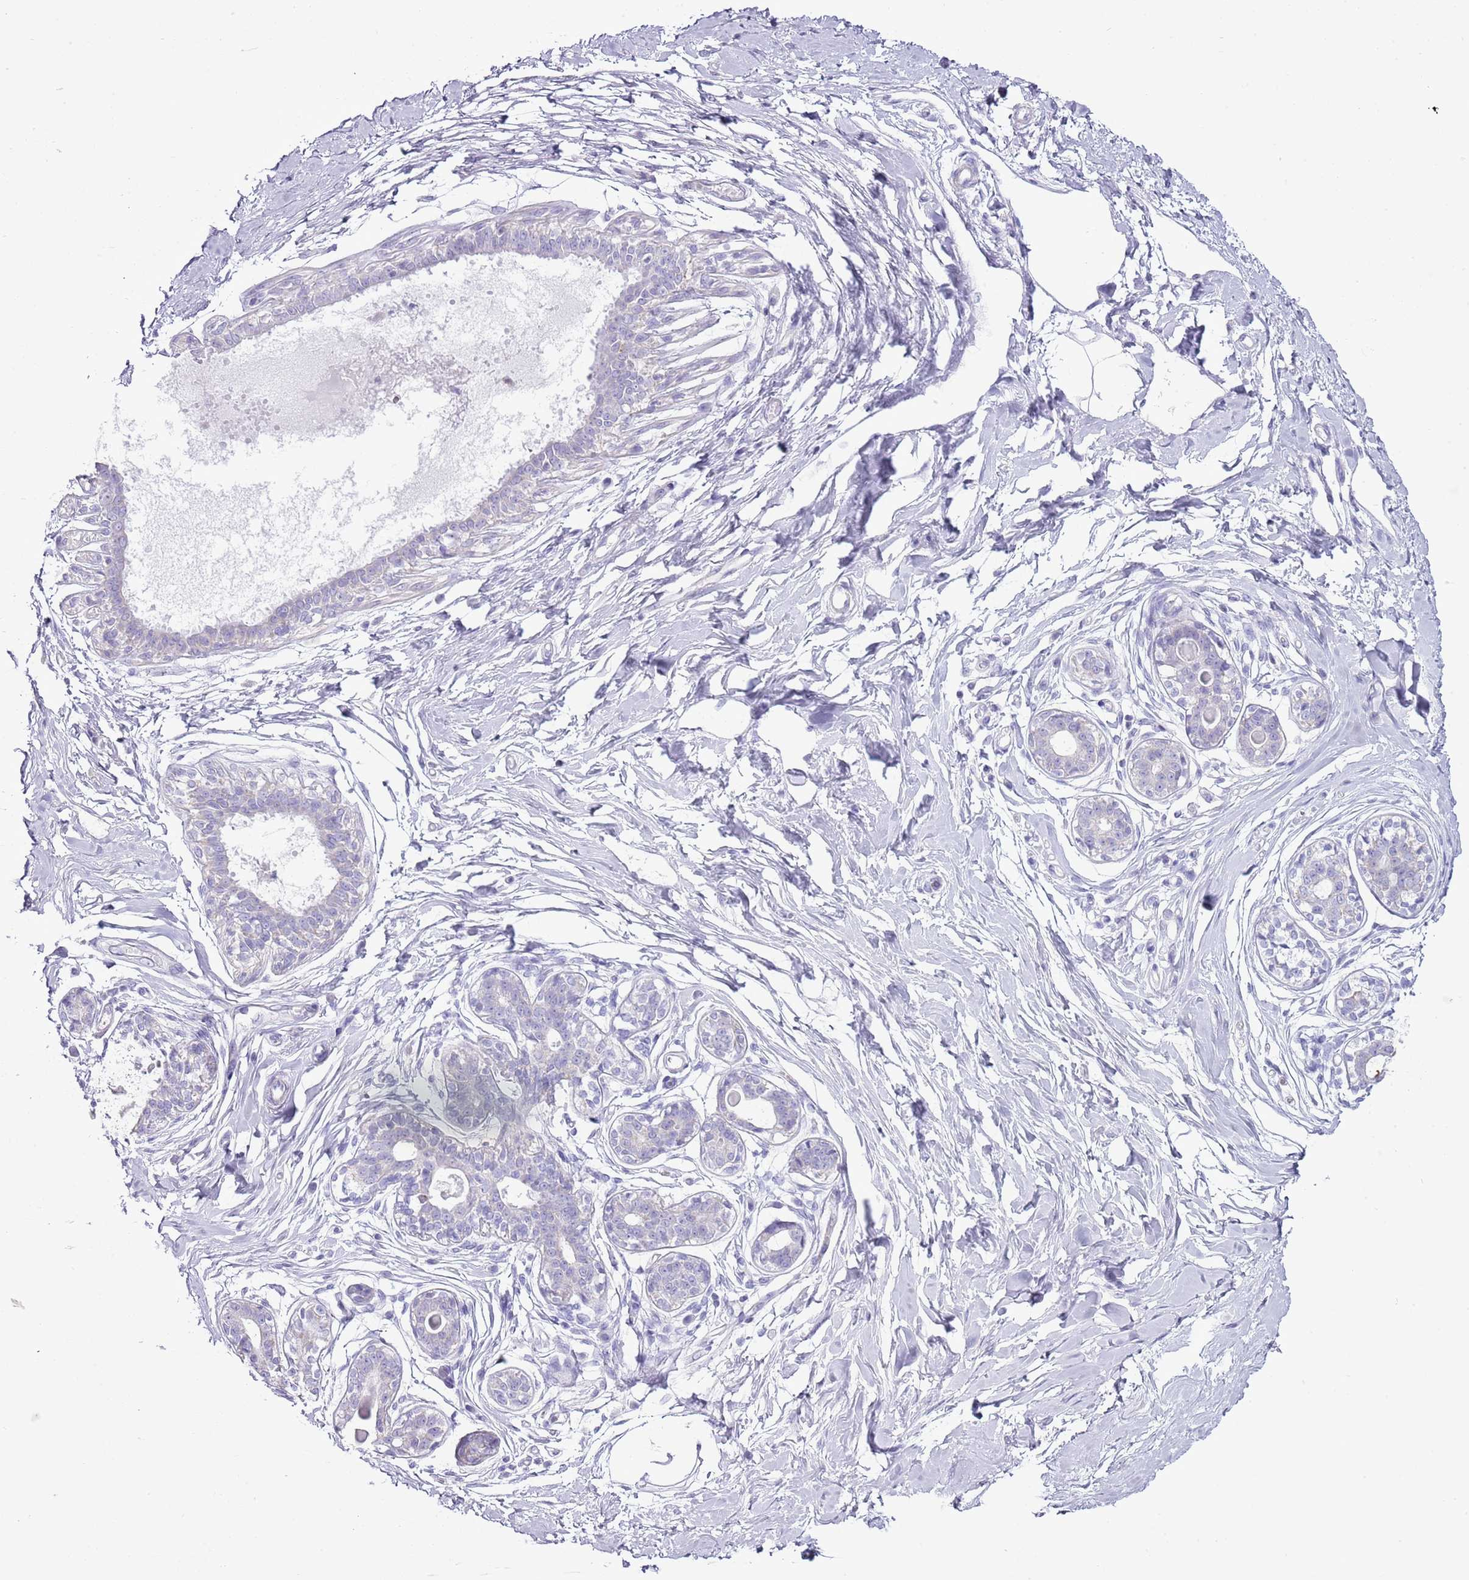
{"staining": {"intensity": "negative", "quantity": "none", "location": "none"}, "tissue": "breast", "cell_type": "Adipocytes", "image_type": "normal", "snomed": [{"axis": "morphology", "description": "Normal tissue, NOS"}, {"axis": "topography", "description": "Breast"}], "caption": "Immunohistochemical staining of unremarkable breast exhibits no significant expression in adipocytes.", "gene": "SLC23A1", "patient": {"sex": "female", "age": 45}}